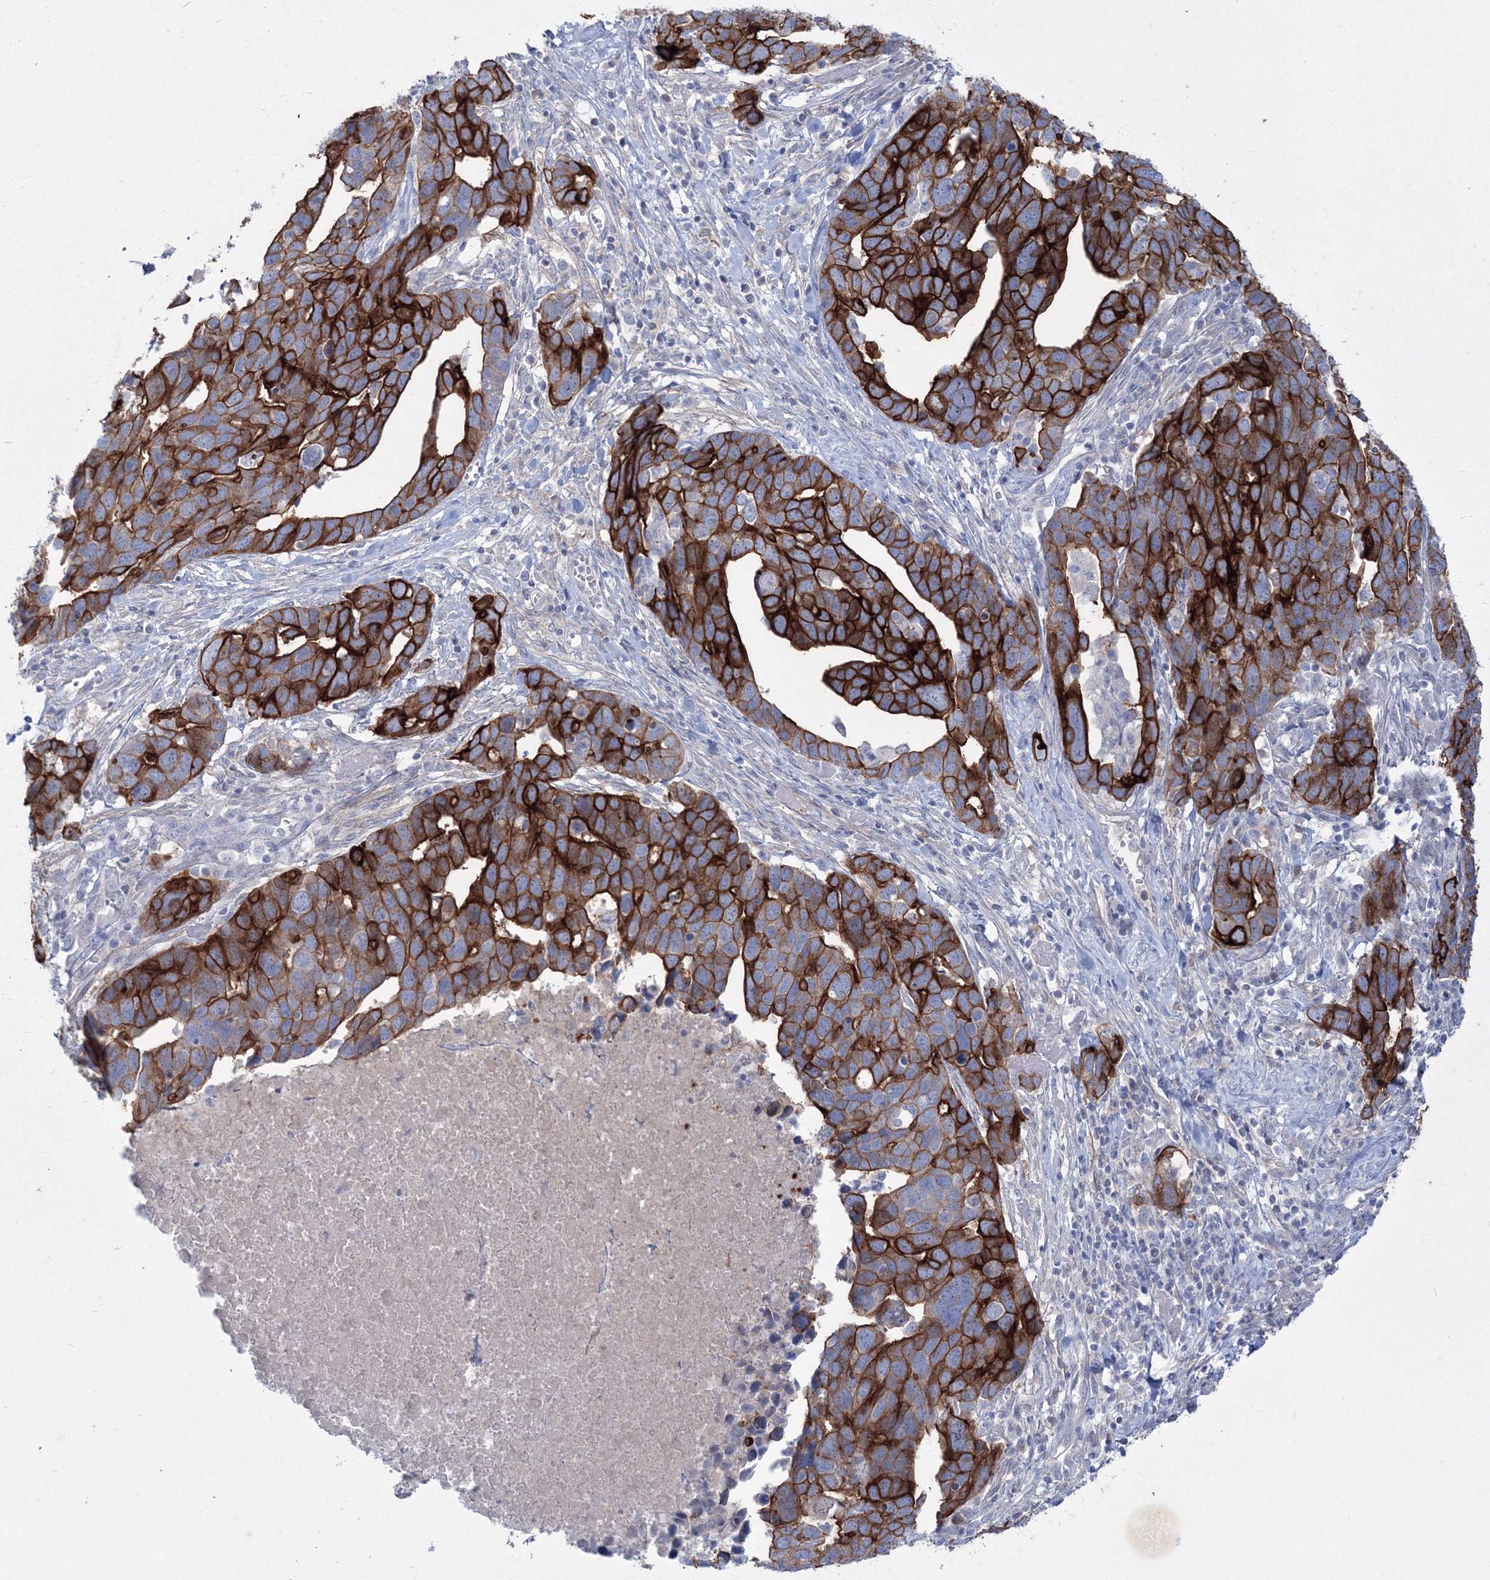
{"staining": {"intensity": "strong", "quantity": ">75%", "location": "cytoplasmic/membranous"}, "tissue": "ovarian cancer", "cell_type": "Tumor cells", "image_type": "cancer", "snomed": [{"axis": "morphology", "description": "Cystadenocarcinoma, serous, NOS"}, {"axis": "topography", "description": "Ovary"}], "caption": "A brown stain shows strong cytoplasmic/membranous expression of a protein in human ovarian cancer (serous cystadenocarcinoma) tumor cells. The protein of interest is shown in brown color, while the nuclei are stained blue.", "gene": "TMEM139", "patient": {"sex": "female", "age": 54}}